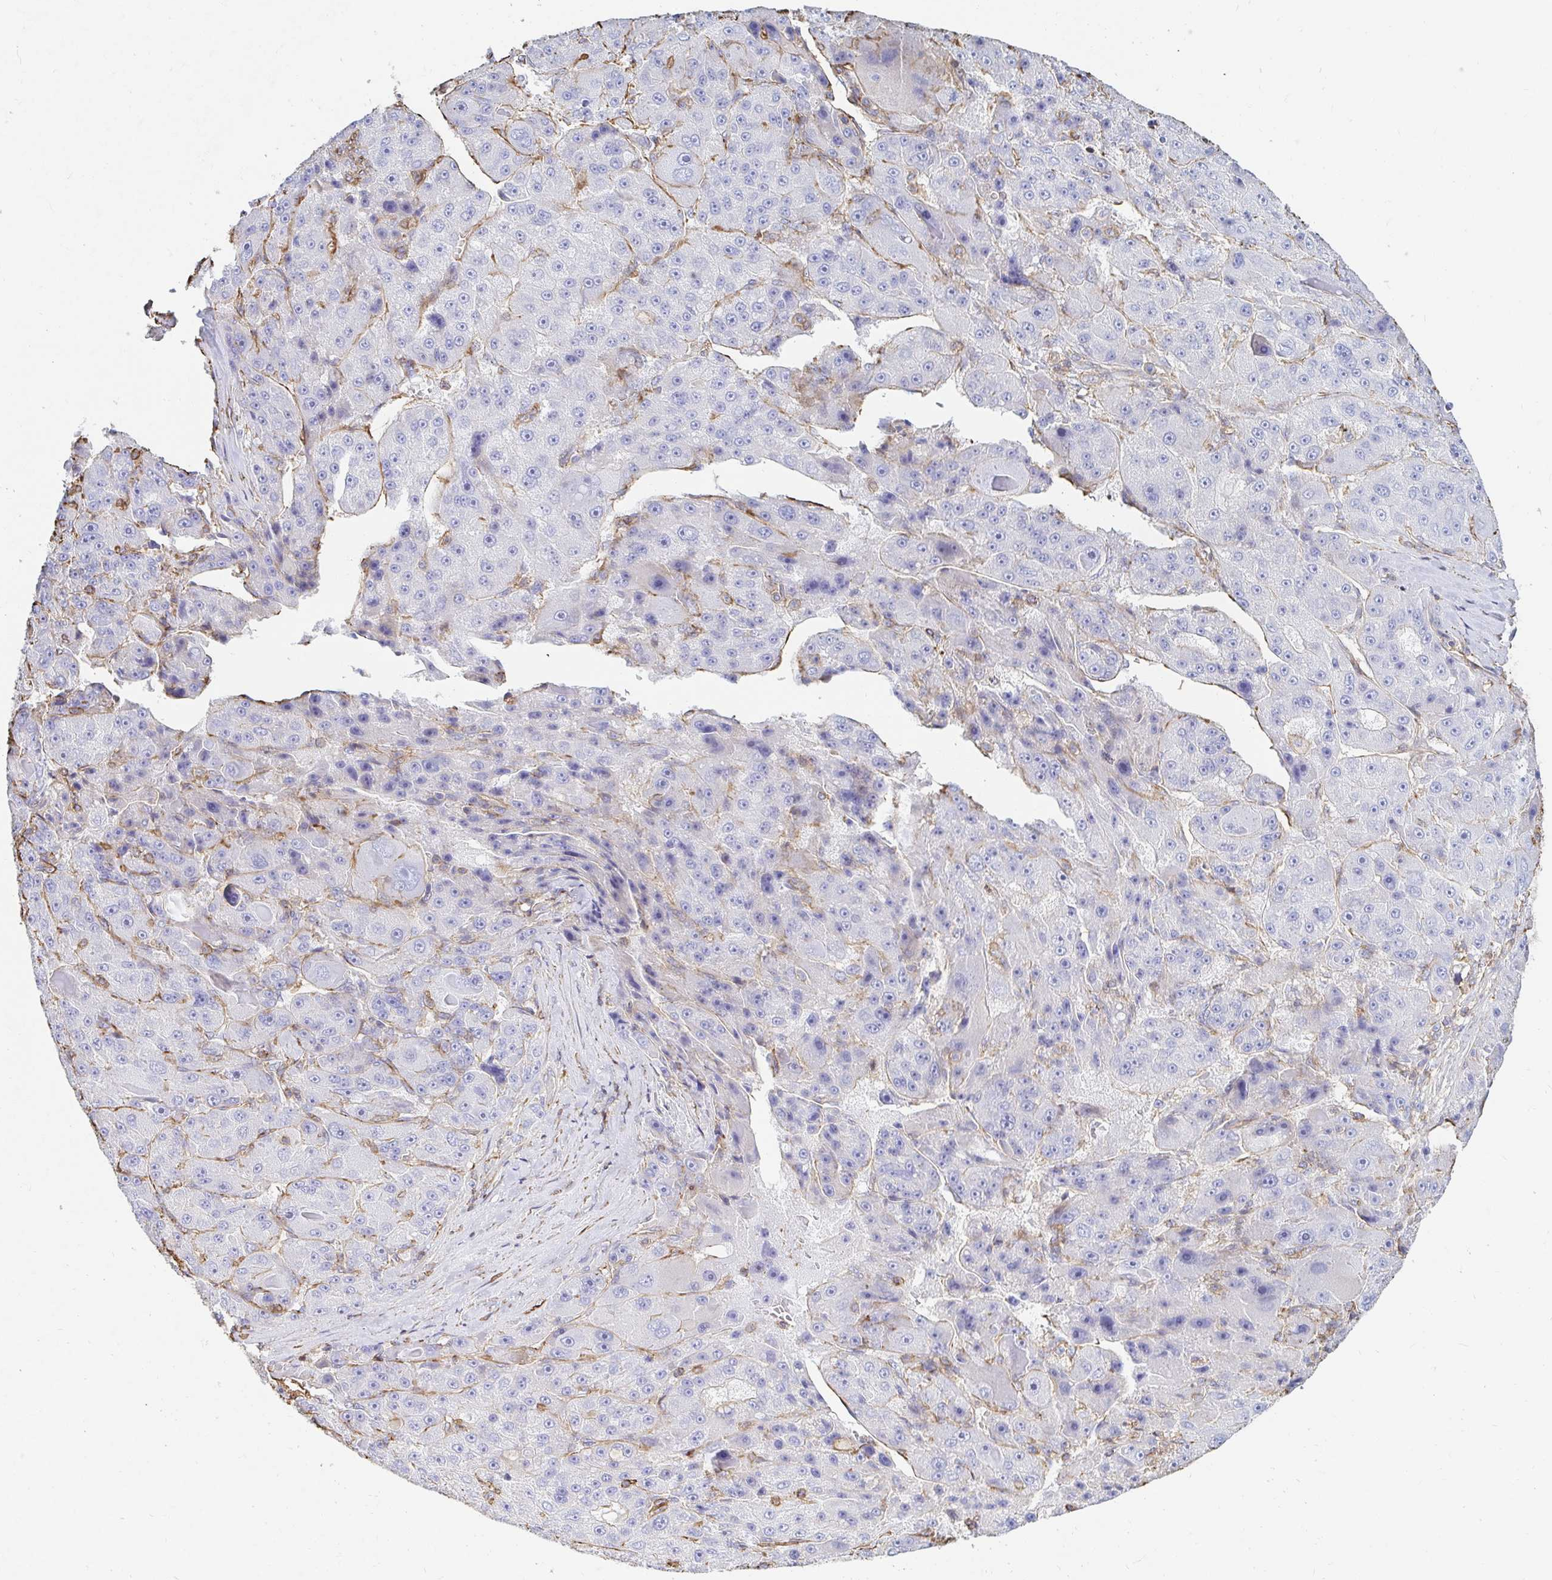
{"staining": {"intensity": "negative", "quantity": "none", "location": "none"}, "tissue": "liver cancer", "cell_type": "Tumor cells", "image_type": "cancer", "snomed": [{"axis": "morphology", "description": "Carcinoma, Hepatocellular, NOS"}, {"axis": "topography", "description": "Liver"}], "caption": "Tumor cells show no significant expression in liver cancer.", "gene": "PTPN14", "patient": {"sex": "male", "age": 76}}